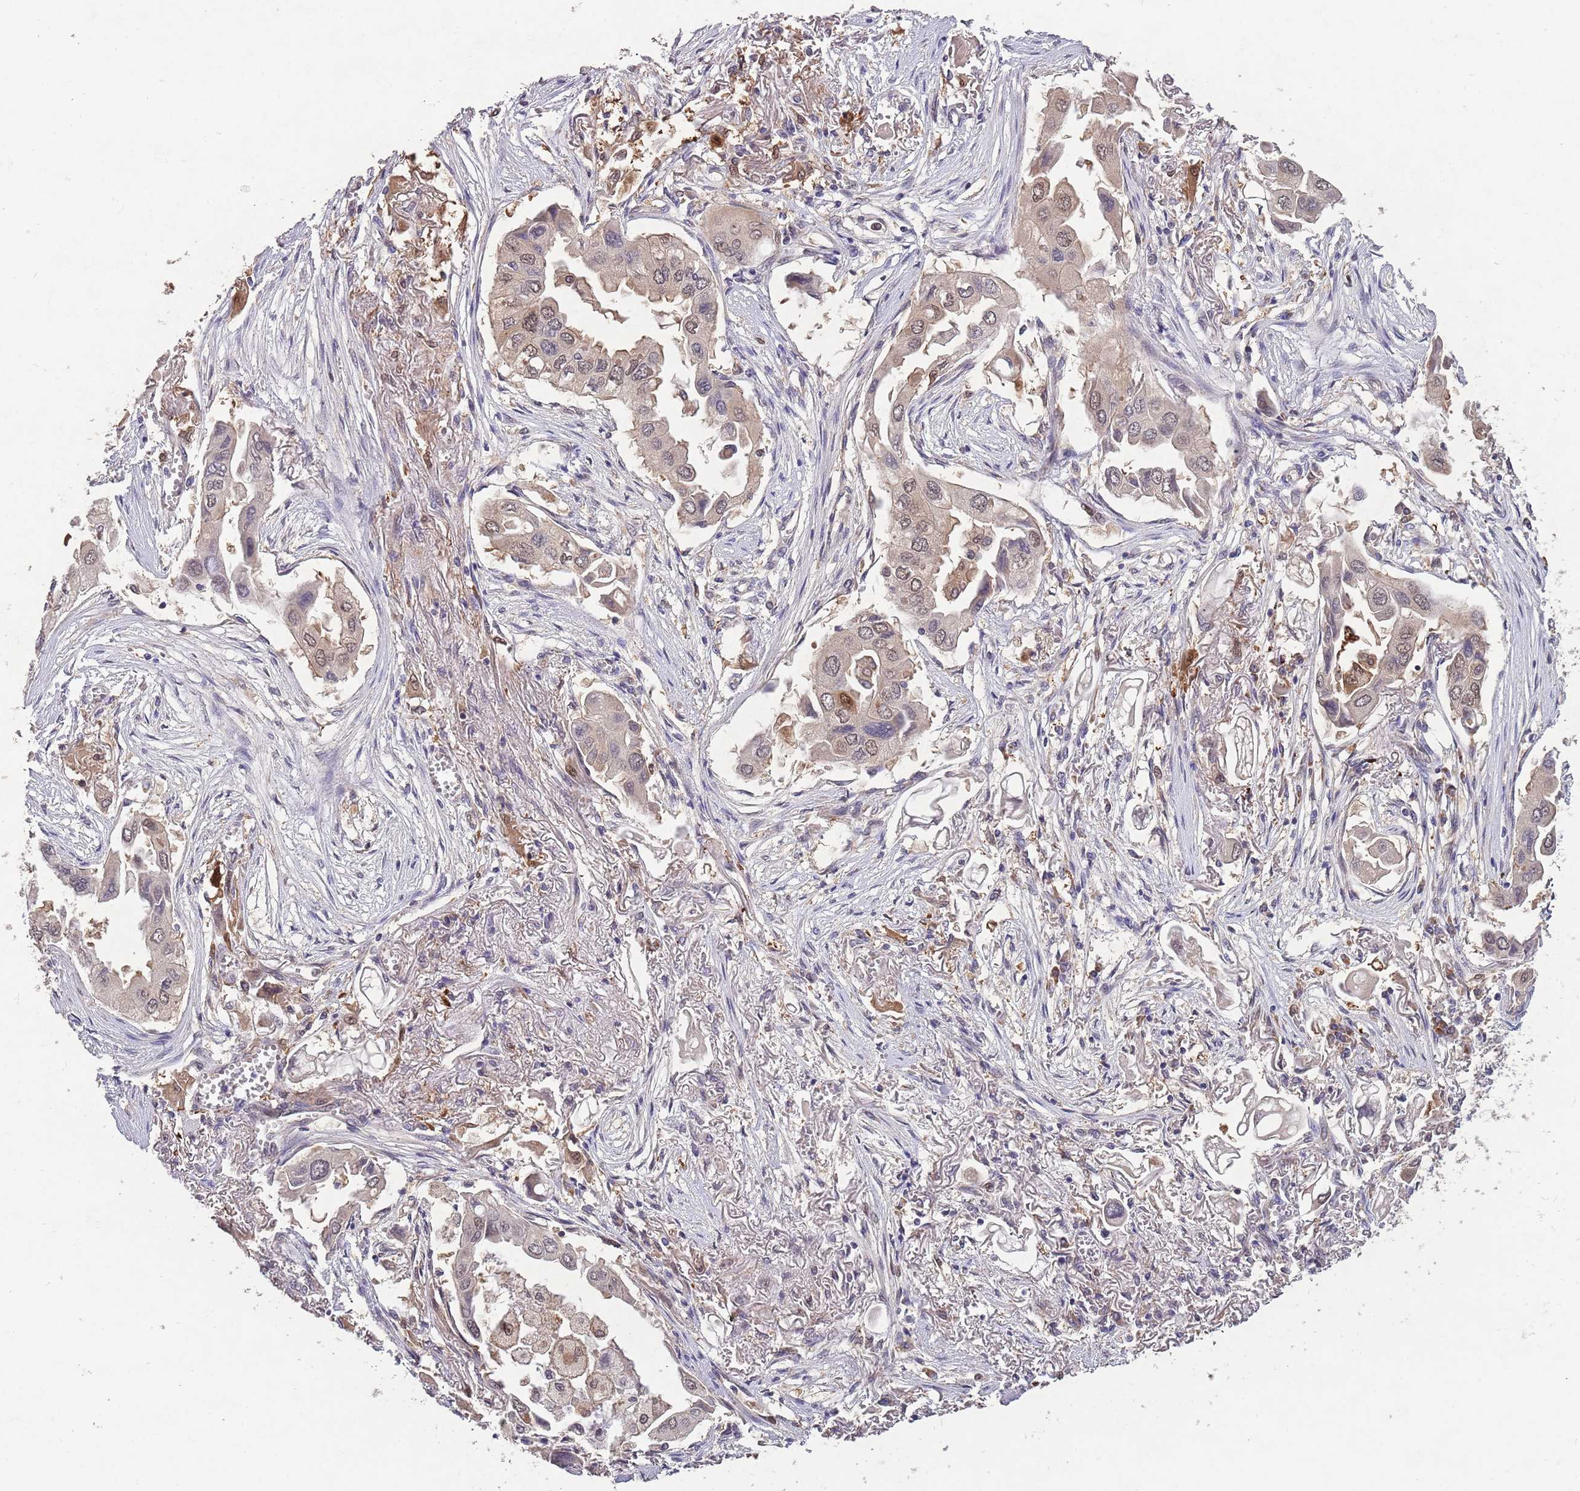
{"staining": {"intensity": "moderate", "quantity": "25%-75%", "location": "cytoplasmic/membranous,nuclear"}, "tissue": "lung cancer", "cell_type": "Tumor cells", "image_type": "cancer", "snomed": [{"axis": "morphology", "description": "Adenocarcinoma, NOS"}, {"axis": "topography", "description": "Lung"}], "caption": "Human lung adenocarcinoma stained with a brown dye displays moderate cytoplasmic/membranous and nuclear positive expression in about 25%-75% of tumor cells.", "gene": "ZNF639", "patient": {"sex": "female", "age": 76}}